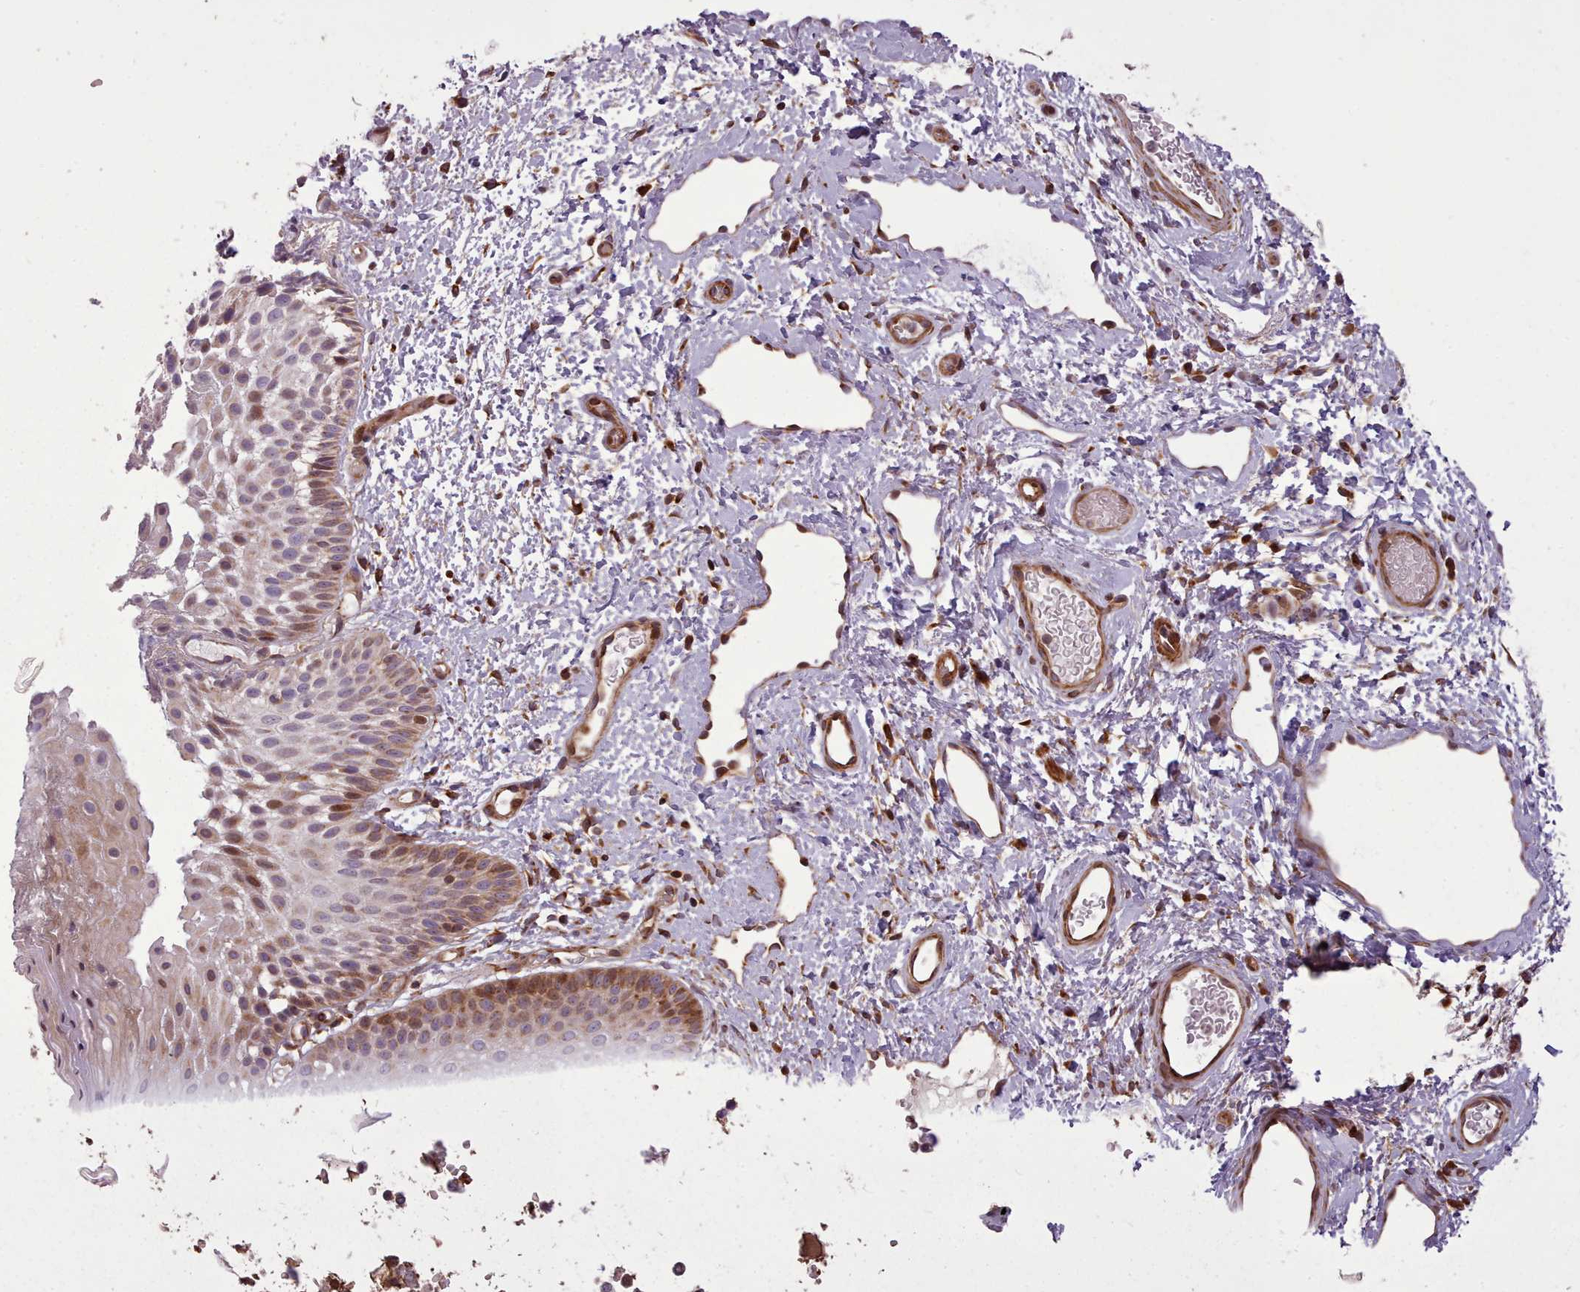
{"staining": {"intensity": "moderate", "quantity": ">75%", "location": "cytoplasmic/membranous,nuclear"}, "tissue": "skin", "cell_type": "Epidermal cells", "image_type": "normal", "snomed": [{"axis": "morphology", "description": "Normal tissue, NOS"}, {"axis": "topography", "description": "Anal"}], "caption": "Immunohistochemistry histopathology image of unremarkable human skin stained for a protein (brown), which reveals medium levels of moderate cytoplasmic/membranous,nuclear expression in approximately >75% of epidermal cells.", "gene": "NLRP7", "patient": {"sex": "female", "age": 40}}